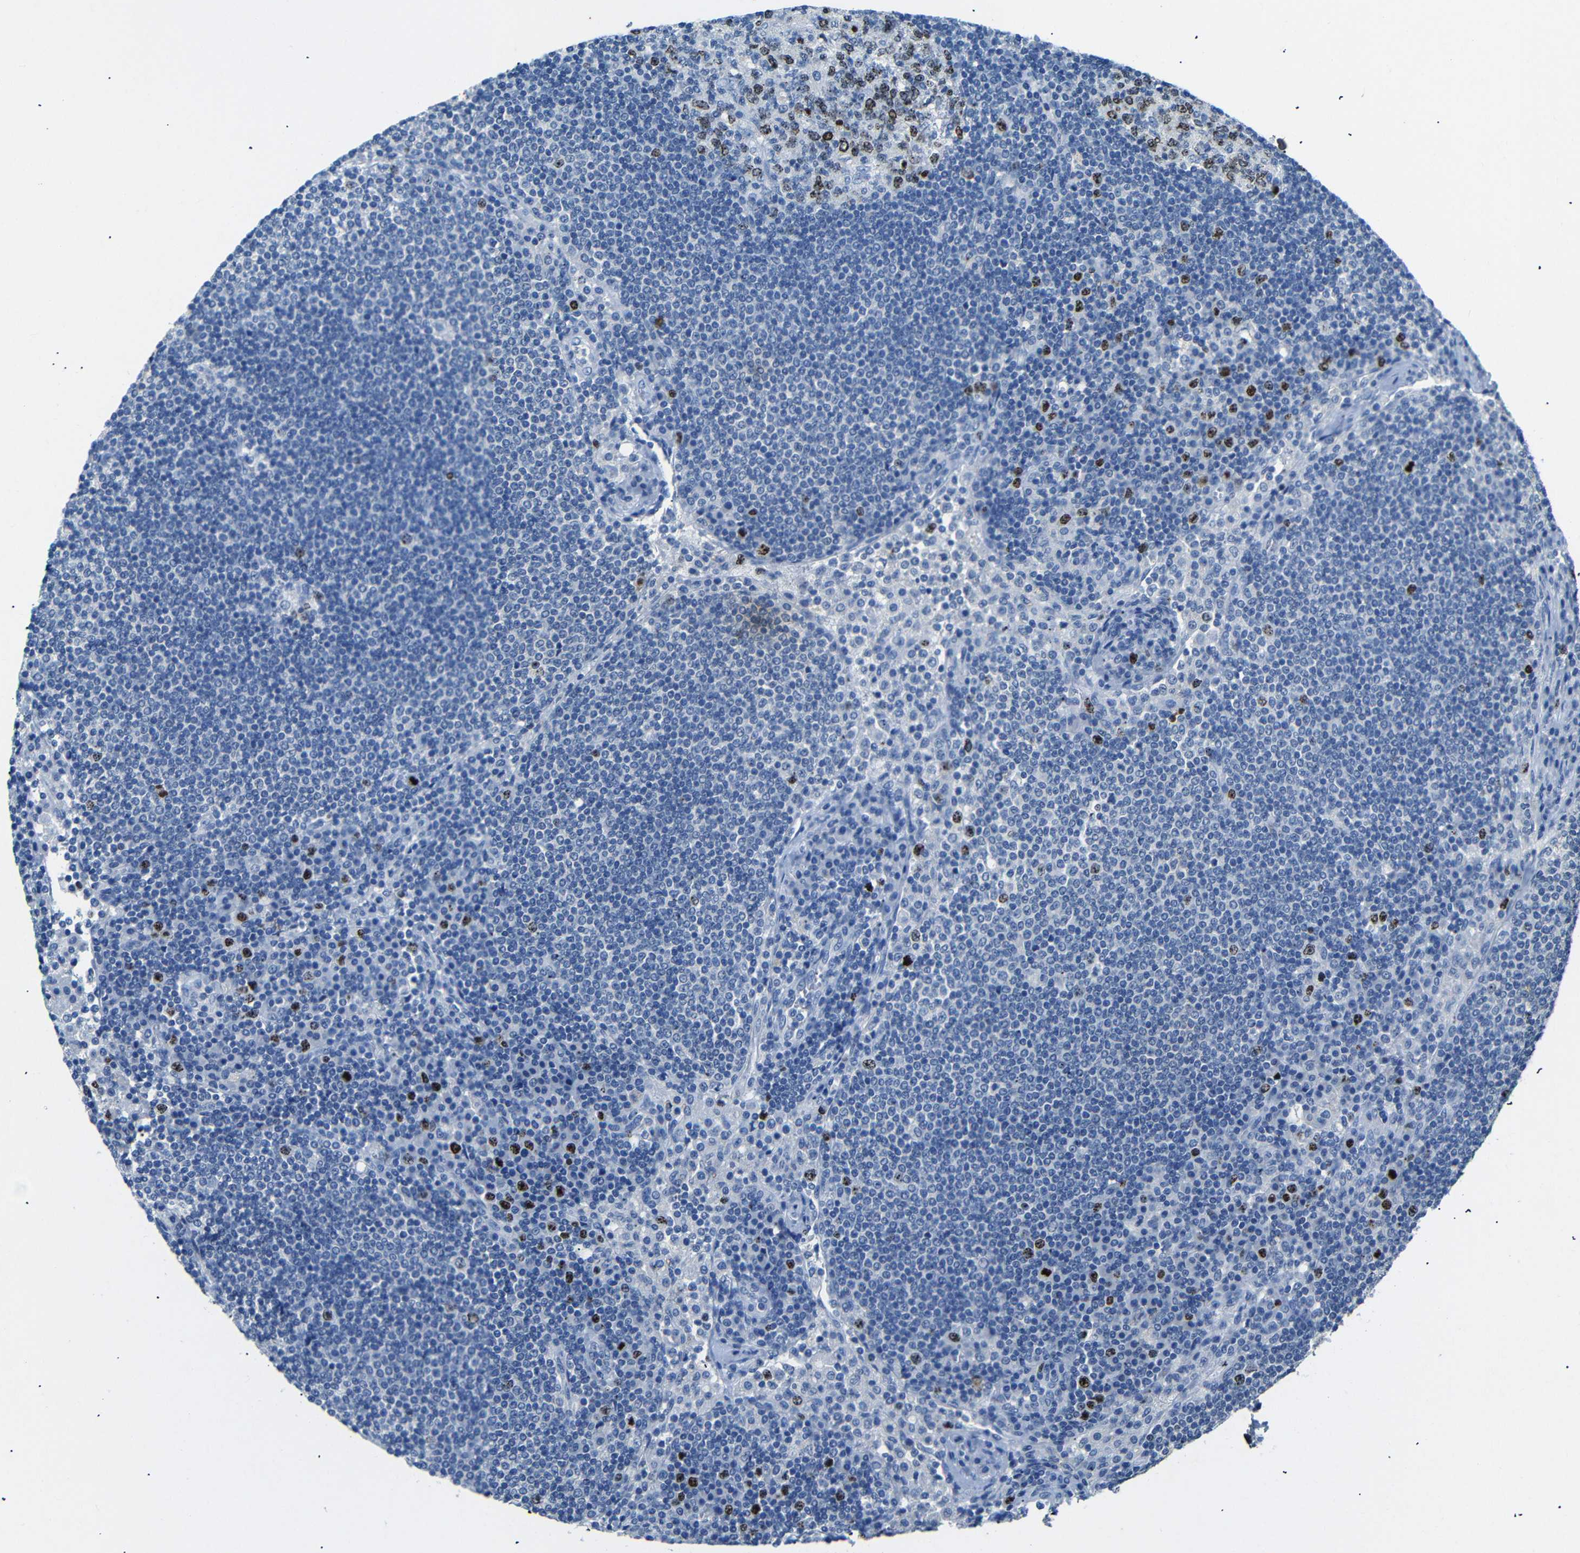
{"staining": {"intensity": "strong", "quantity": "25%-75%", "location": "nuclear"}, "tissue": "lymph node", "cell_type": "Germinal center cells", "image_type": "normal", "snomed": [{"axis": "morphology", "description": "Normal tissue, NOS"}, {"axis": "topography", "description": "Lymph node"}], "caption": "Brown immunohistochemical staining in benign lymph node exhibits strong nuclear expression in about 25%-75% of germinal center cells.", "gene": "INCENP", "patient": {"sex": "female", "age": 53}}